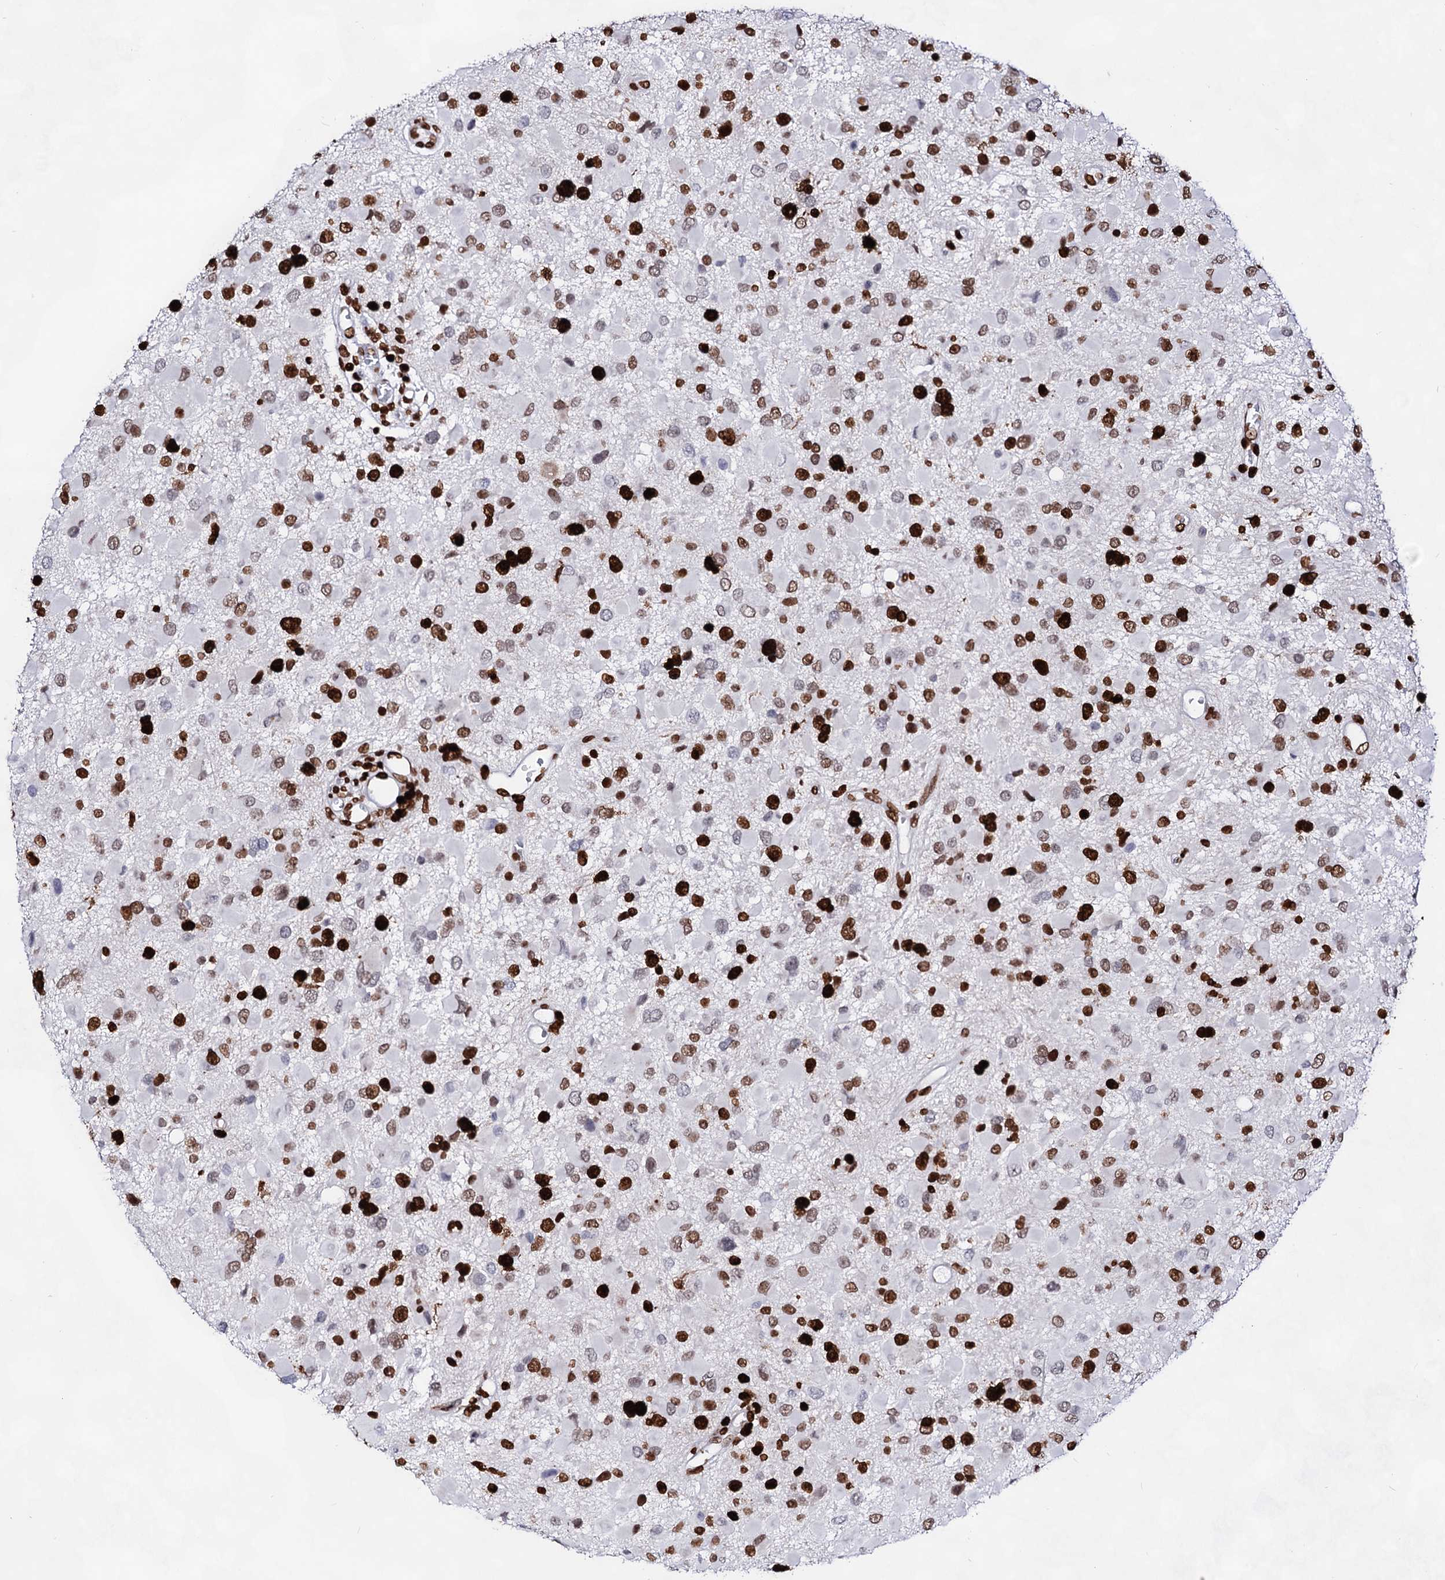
{"staining": {"intensity": "strong", "quantity": "25%-75%", "location": "nuclear"}, "tissue": "glioma", "cell_type": "Tumor cells", "image_type": "cancer", "snomed": [{"axis": "morphology", "description": "Glioma, malignant, High grade"}, {"axis": "topography", "description": "Brain"}], "caption": "Immunohistochemical staining of human glioma shows high levels of strong nuclear protein expression in approximately 25%-75% of tumor cells. Ihc stains the protein in brown and the nuclei are stained blue.", "gene": "HMGB2", "patient": {"sex": "male", "age": 53}}